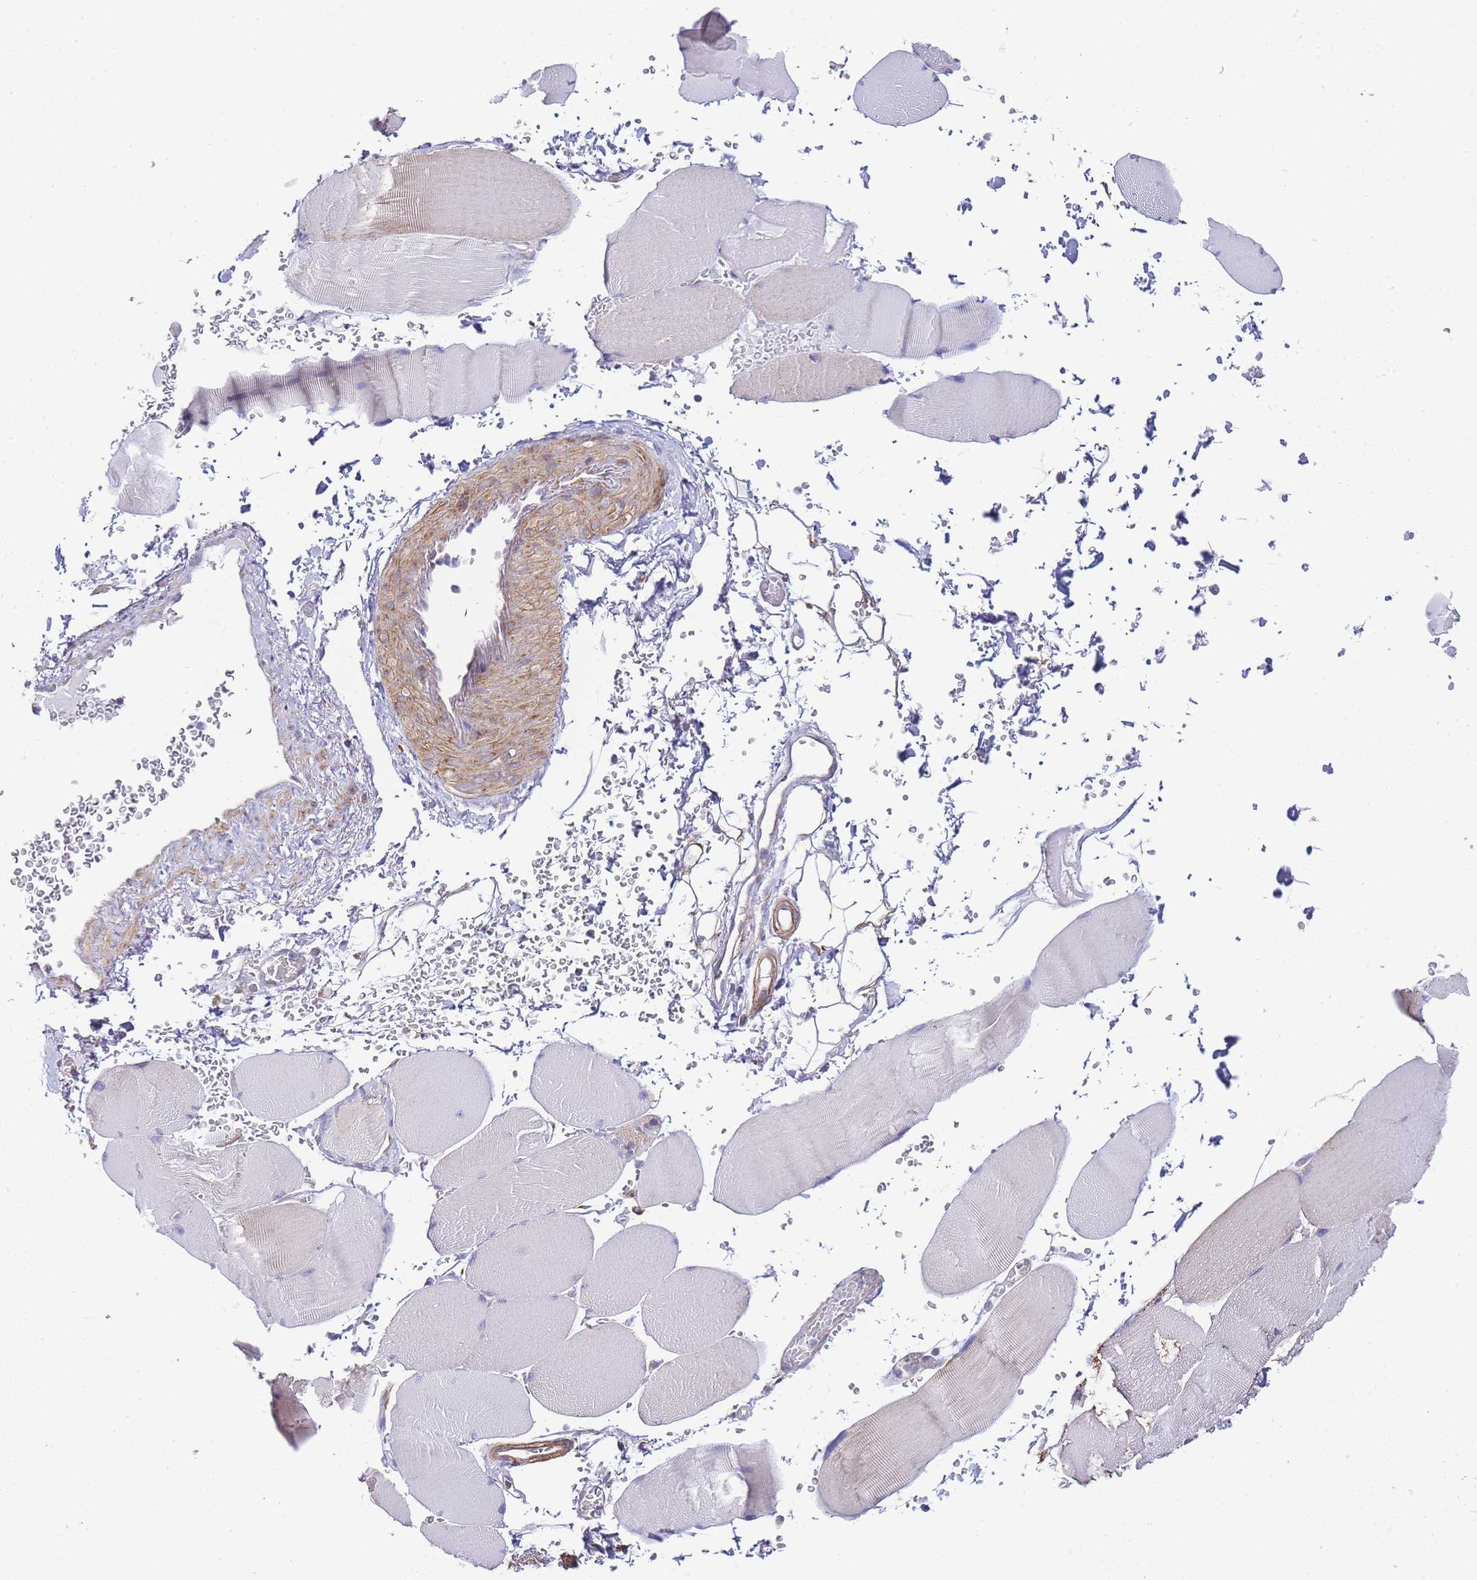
{"staining": {"intensity": "weak", "quantity": "<25%", "location": "cytoplasmic/membranous"}, "tissue": "skeletal muscle", "cell_type": "Myocytes", "image_type": "normal", "snomed": [{"axis": "morphology", "description": "Normal tissue, NOS"}, {"axis": "topography", "description": "Skeletal muscle"}, {"axis": "topography", "description": "Head-Neck"}], "caption": "This is a photomicrograph of immunohistochemistry staining of benign skeletal muscle, which shows no expression in myocytes.", "gene": "PDCD7", "patient": {"sex": "male", "age": 66}}